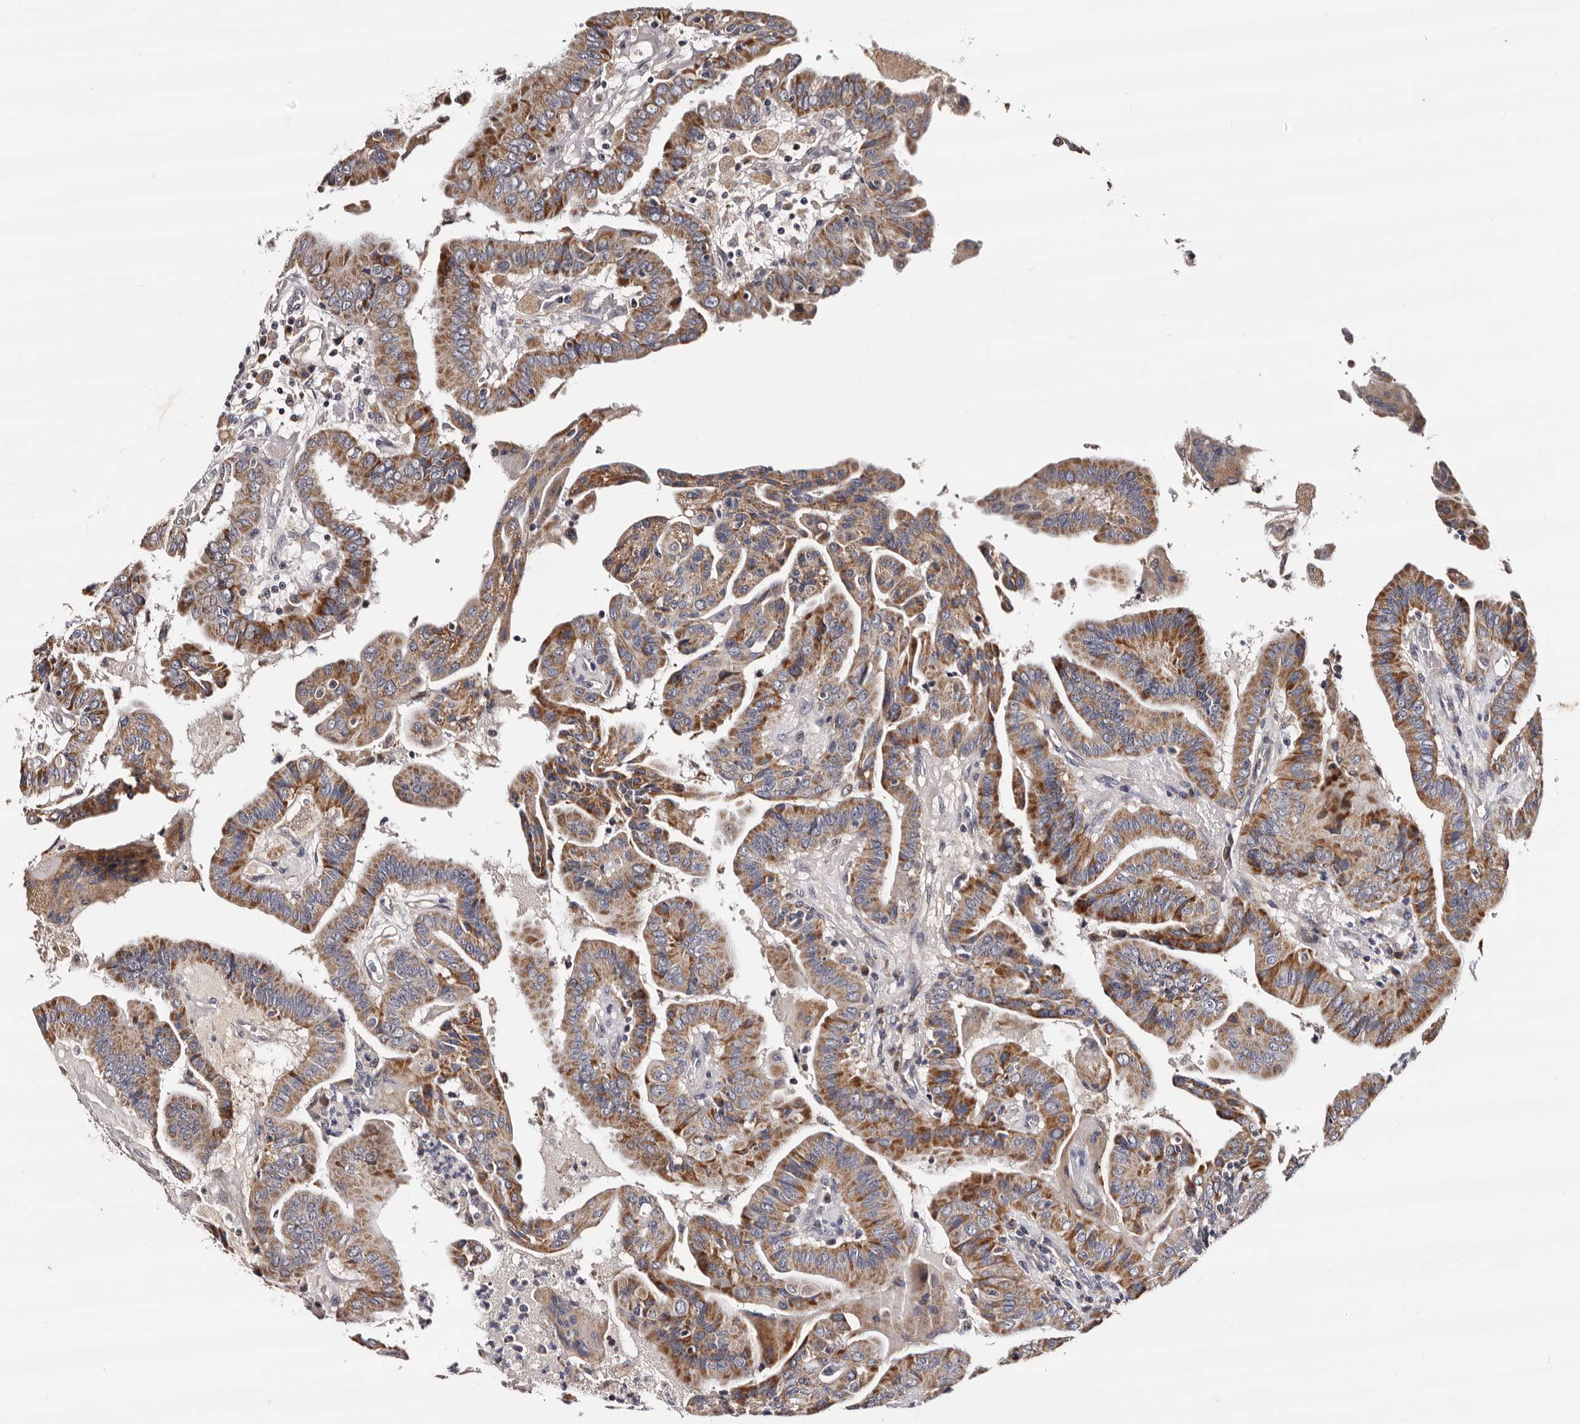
{"staining": {"intensity": "moderate", "quantity": ">75%", "location": "cytoplasmic/membranous"}, "tissue": "thyroid cancer", "cell_type": "Tumor cells", "image_type": "cancer", "snomed": [{"axis": "morphology", "description": "Papillary adenocarcinoma, NOS"}, {"axis": "topography", "description": "Thyroid gland"}], "caption": "An immunohistochemistry image of neoplastic tissue is shown. Protein staining in brown shows moderate cytoplasmic/membranous positivity in papillary adenocarcinoma (thyroid) within tumor cells.", "gene": "TAF4B", "patient": {"sex": "male", "age": 33}}